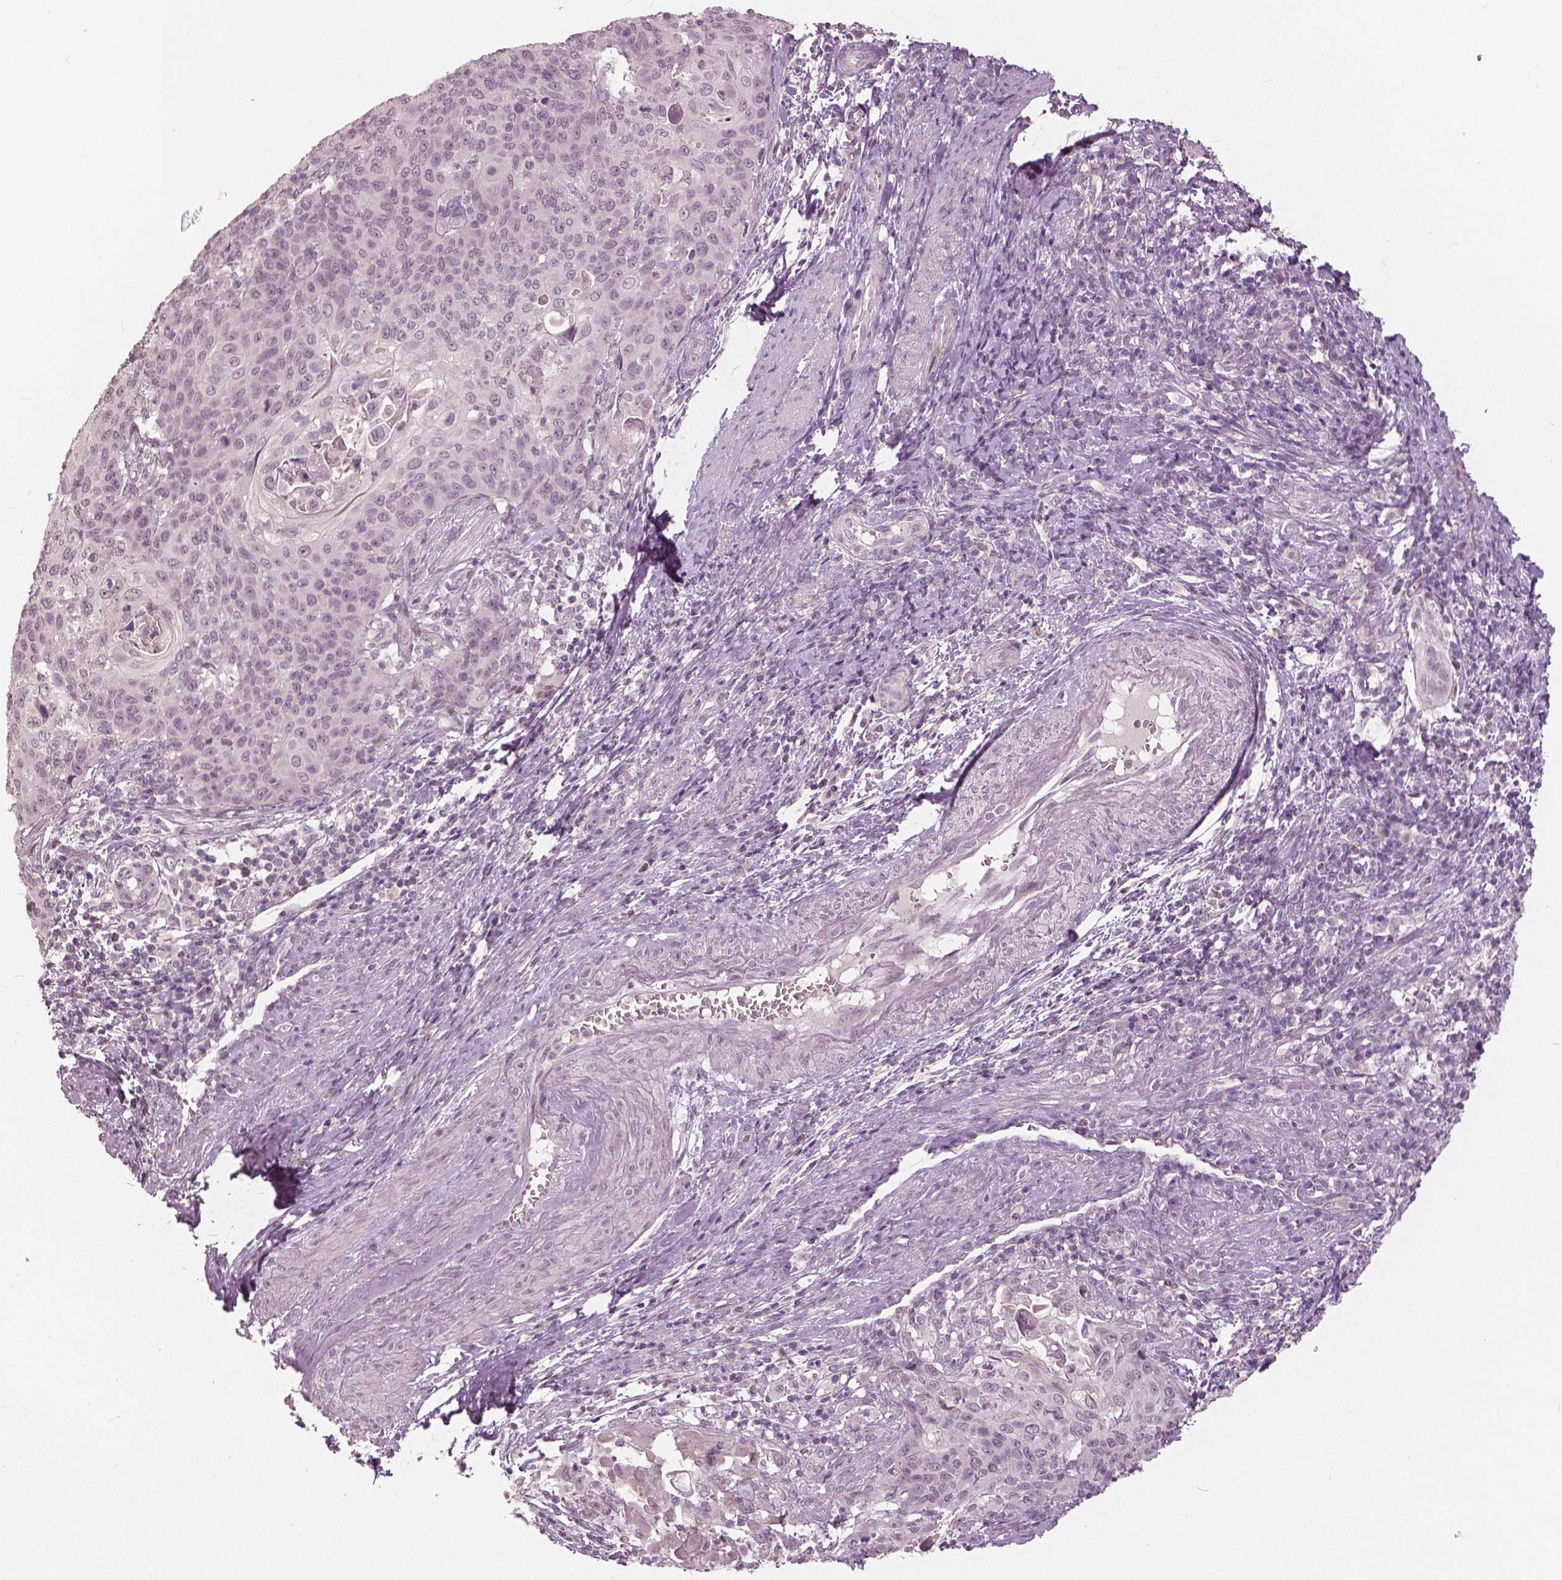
{"staining": {"intensity": "negative", "quantity": "none", "location": "none"}, "tissue": "cervical cancer", "cell_type": "Tumor cells", "image_type": "cancer", "snomed": [{"axis": "morphology", "description": "Squamous cell carcinoma, NOS"}, {"axis": "topography", "description": "Cervix"}], "caption": "There is no significant positivity in tumor cells of cervical cancer. The staining is performed using DAB brown chromogen with nuclei counter-stained in using hematoxylin.", "gene": "NANOG", "patient": {"sex": "female", "age": 65}}